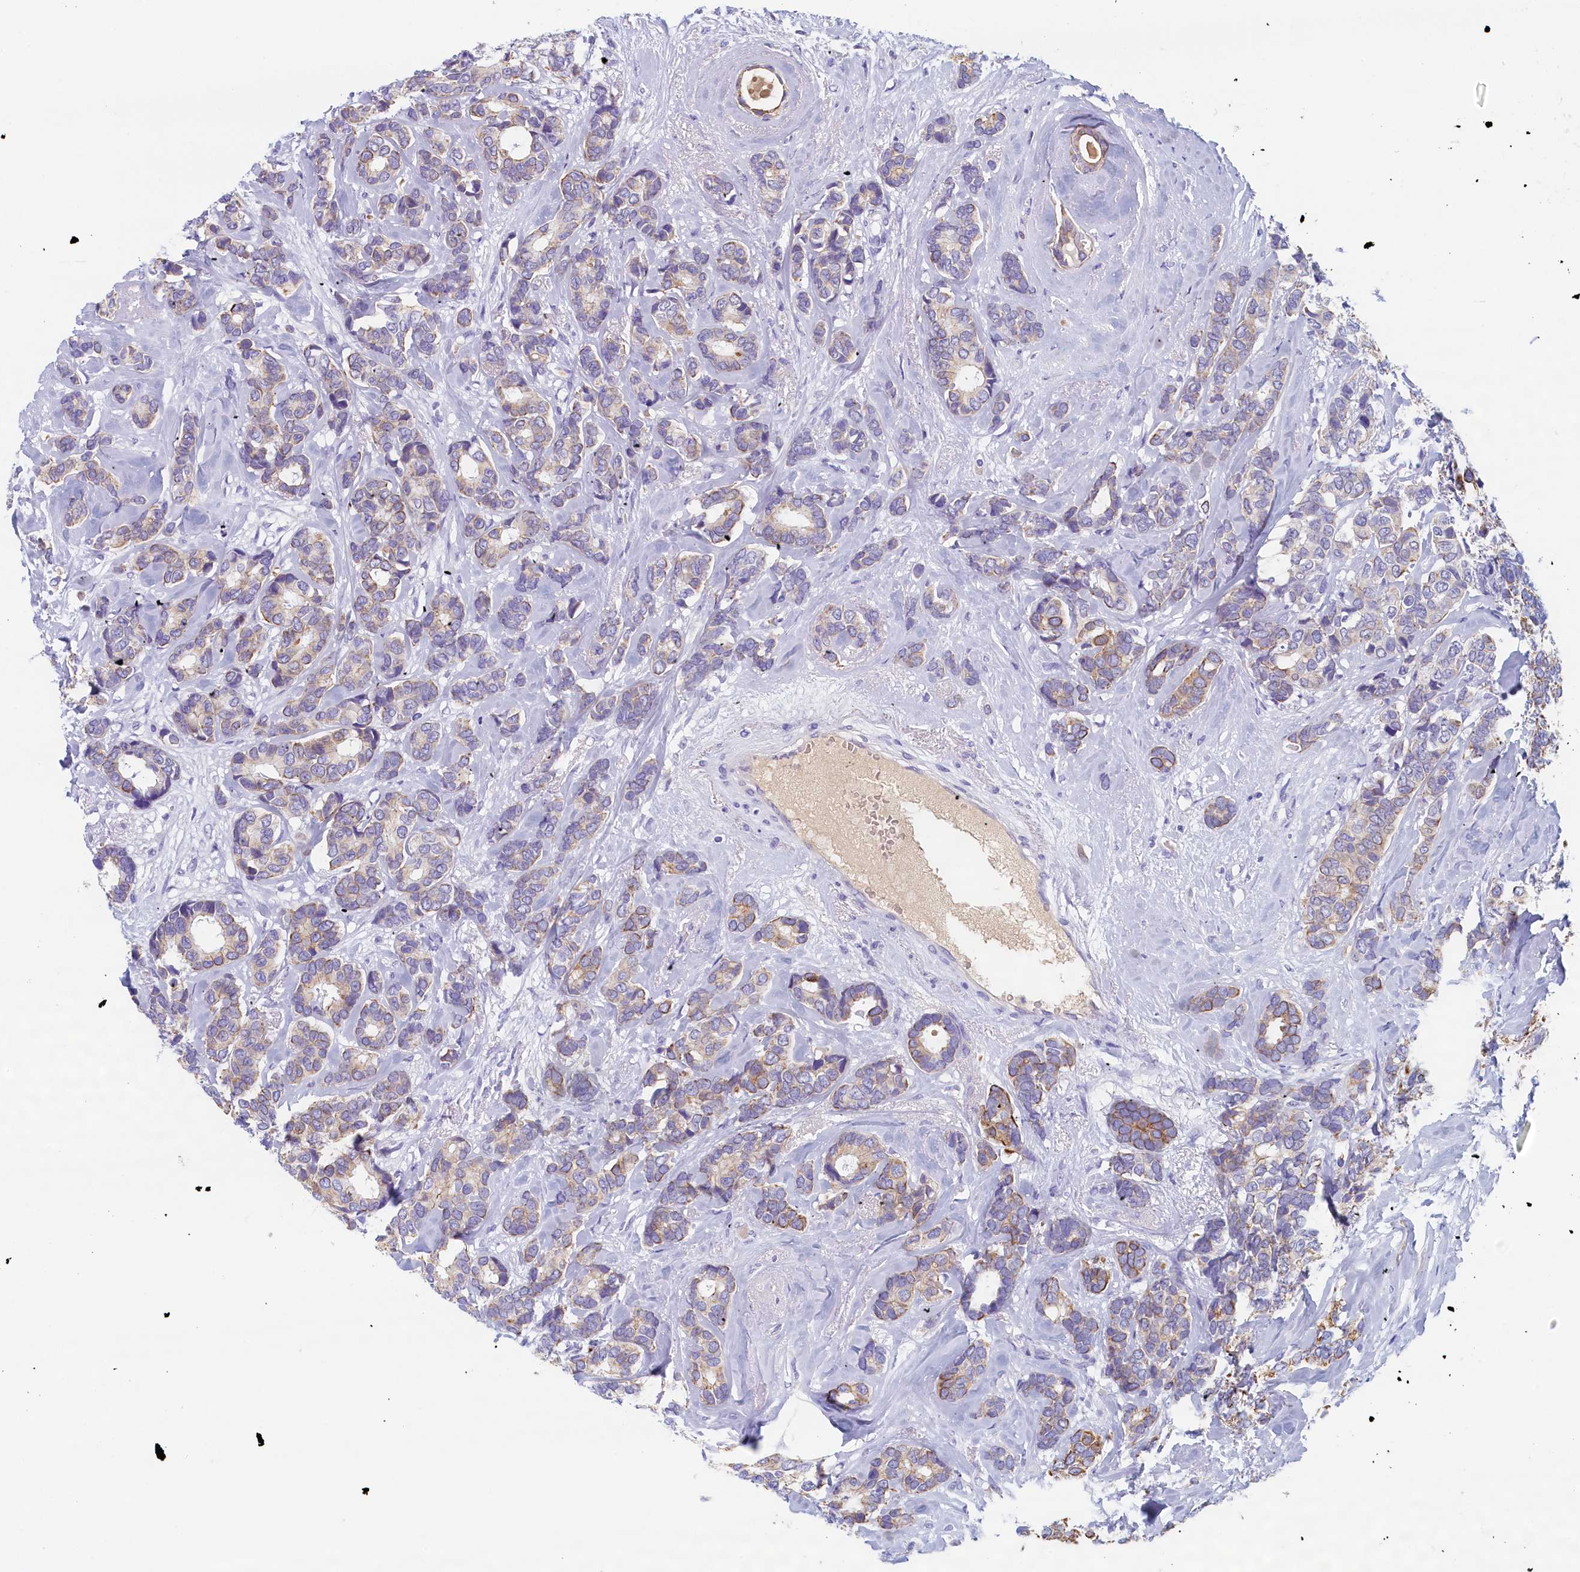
{"staining": {"intensity": "moderate", "quantity": "25%-75%", "location": "cytoplasmic/membranous"}, "tissue": "breast cancer", "cell_type": "Tumor cells", "image_type": "cancer", "snomed": [{"axis": "morphology", "description": "Duct carcinoma"}, {"axis": "topography", "description": "Breast"}], "caption": "A brown stain labels moderate cytoplasmic/membranous expression of a protein in human breast cancer tumor cells.", "gene": "GUCA1C", "patient": {"sex": "female", "age": 87}}